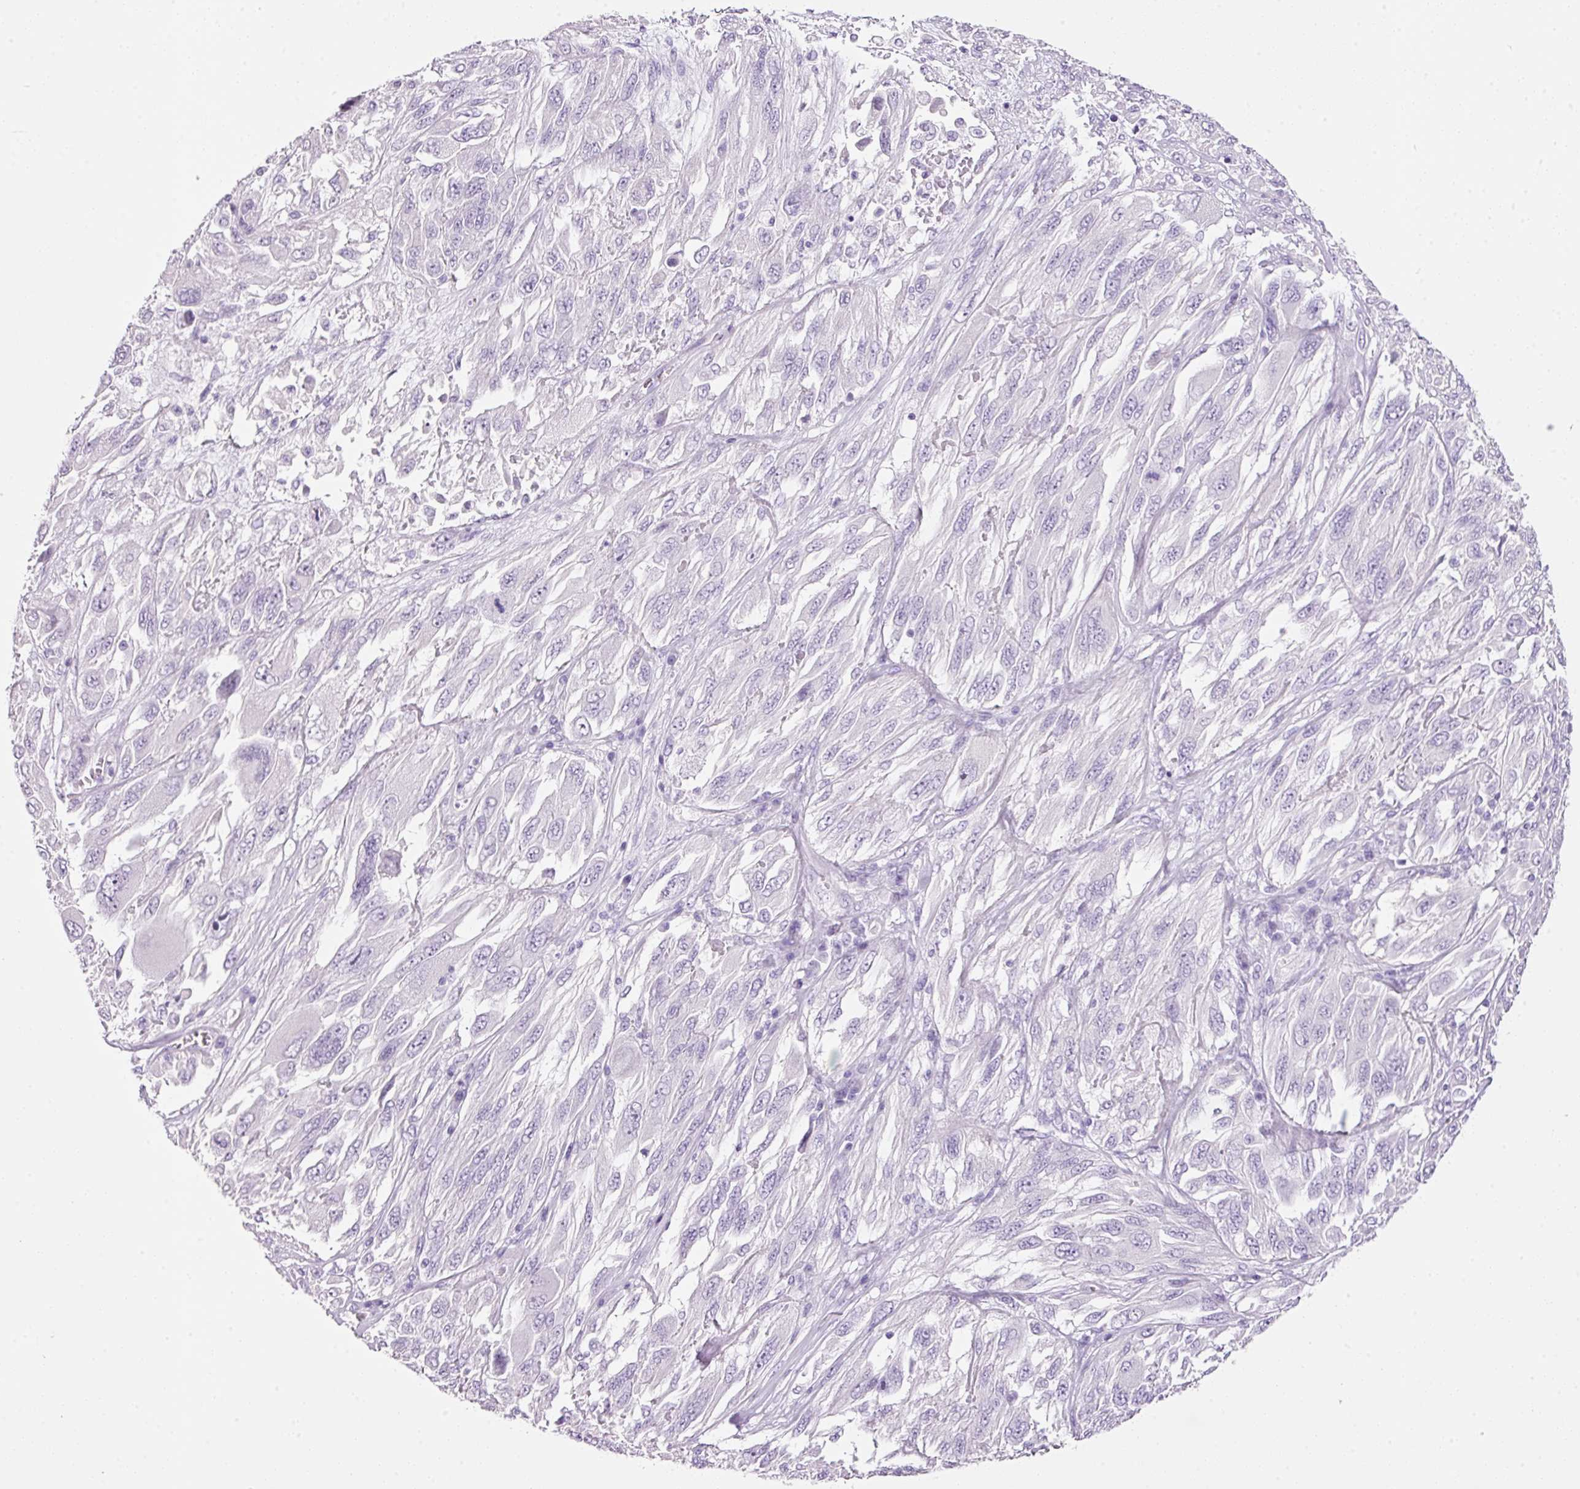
{"staining": {"intensity": "negative", "quantity": "none", "location": "none"}, "tissue": "melanoma", "cell_type": "Tumor cells", "image_type": "cancer", "snomed": [{"axis": "morphology", "description": "Malignant melanoma, NOS"}, {"axis": "topography", "description": "Skin"}], "caption": "This is a histopathology image of immunohistochemistry (IHC) staining of melanoma, which shows no positivity in tumor cells.", "gene": "BSND", "patient": {"sex": "female", "age": 91}}